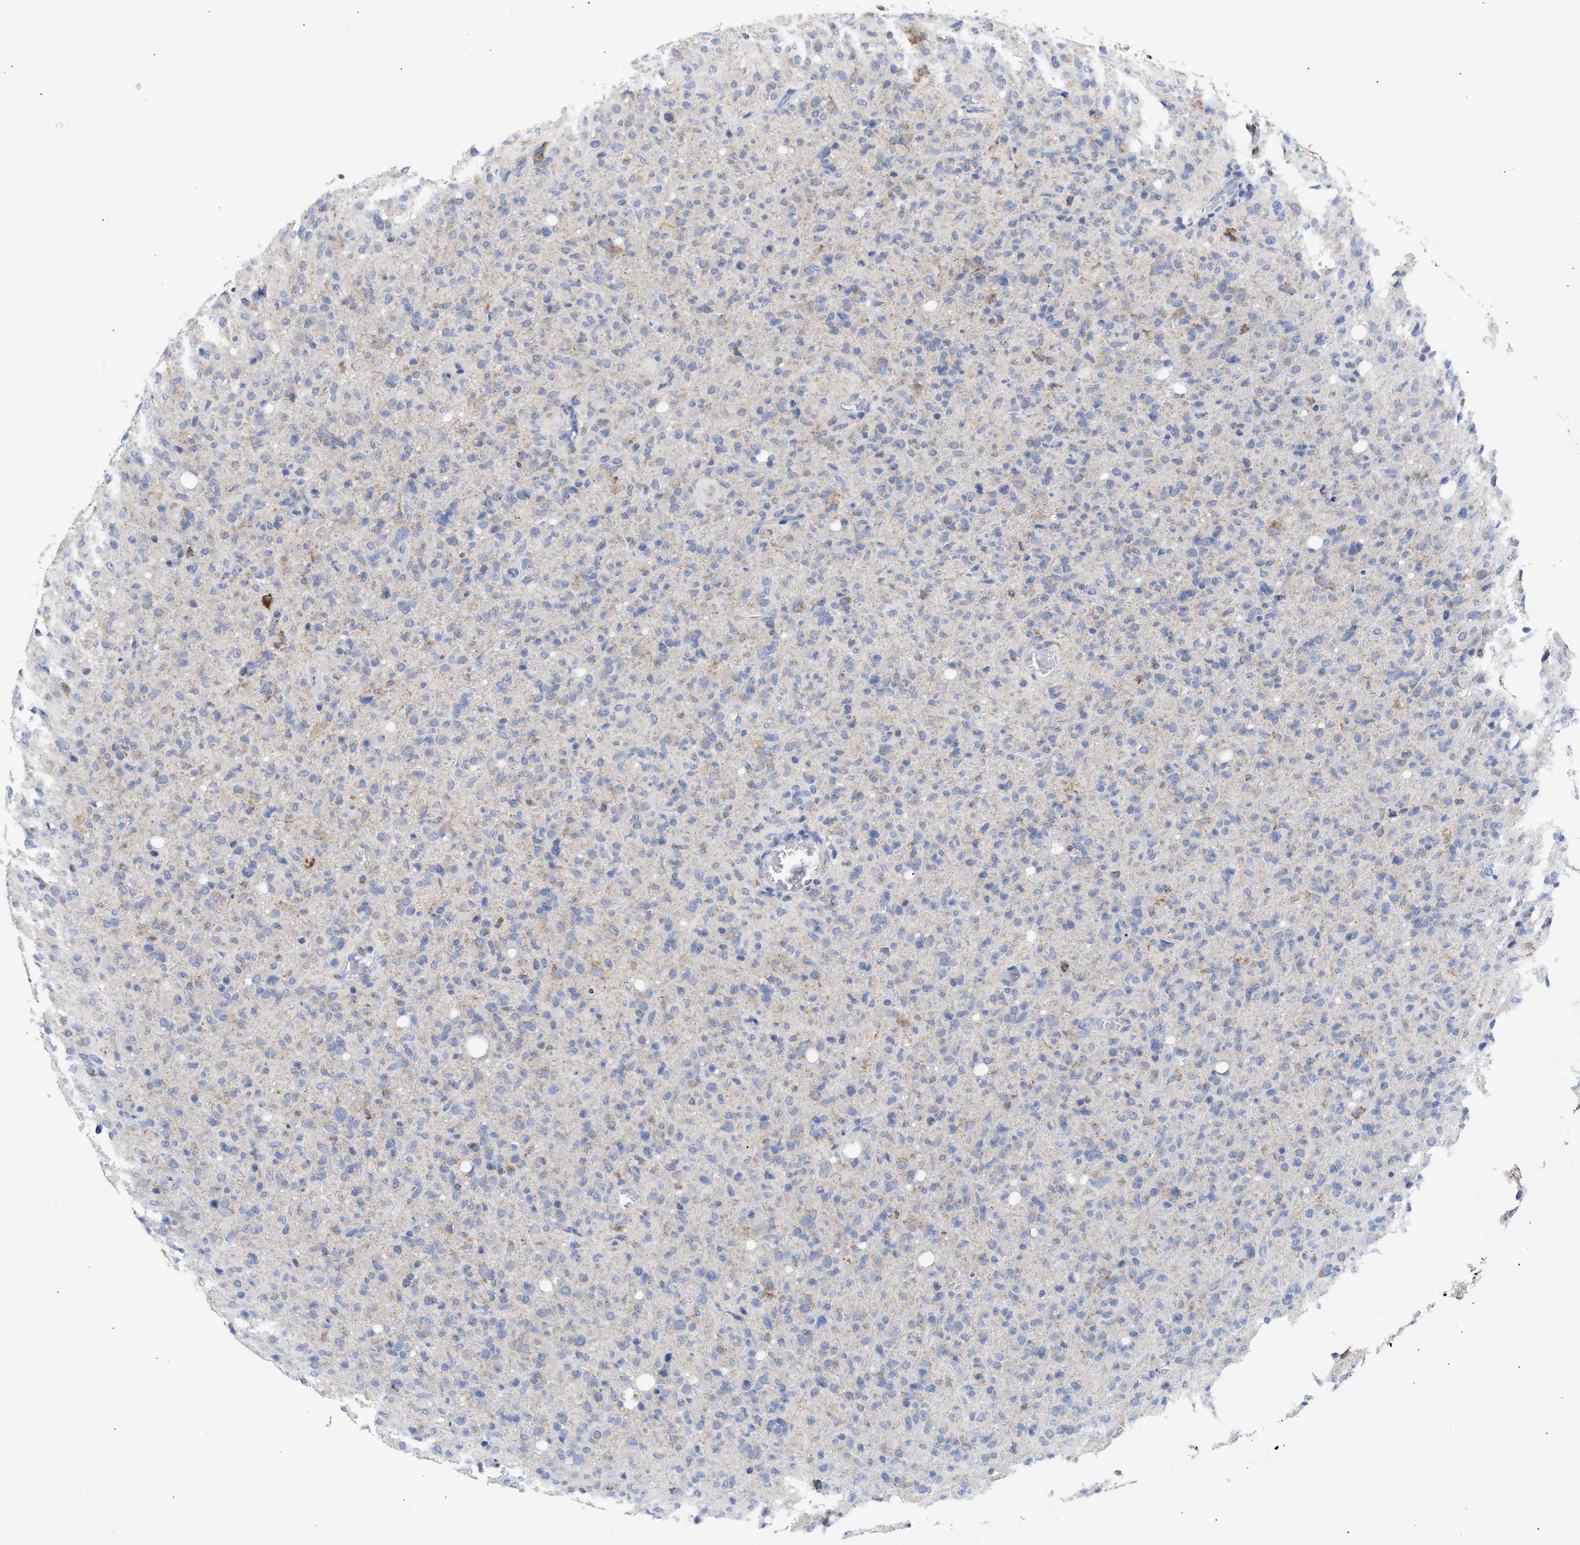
{"staining": {"intensity": "weak", "quantity": "<25%", "location": "cytoplasmic/membranous"}, "tissue": "glioma", "cell_type": "Tumor cells", "image_type": "cancer", "snomed": [{"axis": "morphology", "description": "Glioma, malignant, High grade"}, {"axis": "topography", "description": "Brain"}], "caption": "Protein analysis of glioma displays no significant expression in tumor cells.", "gene": "ACOT13", "patient": {"sex": "female", "age": 57}}